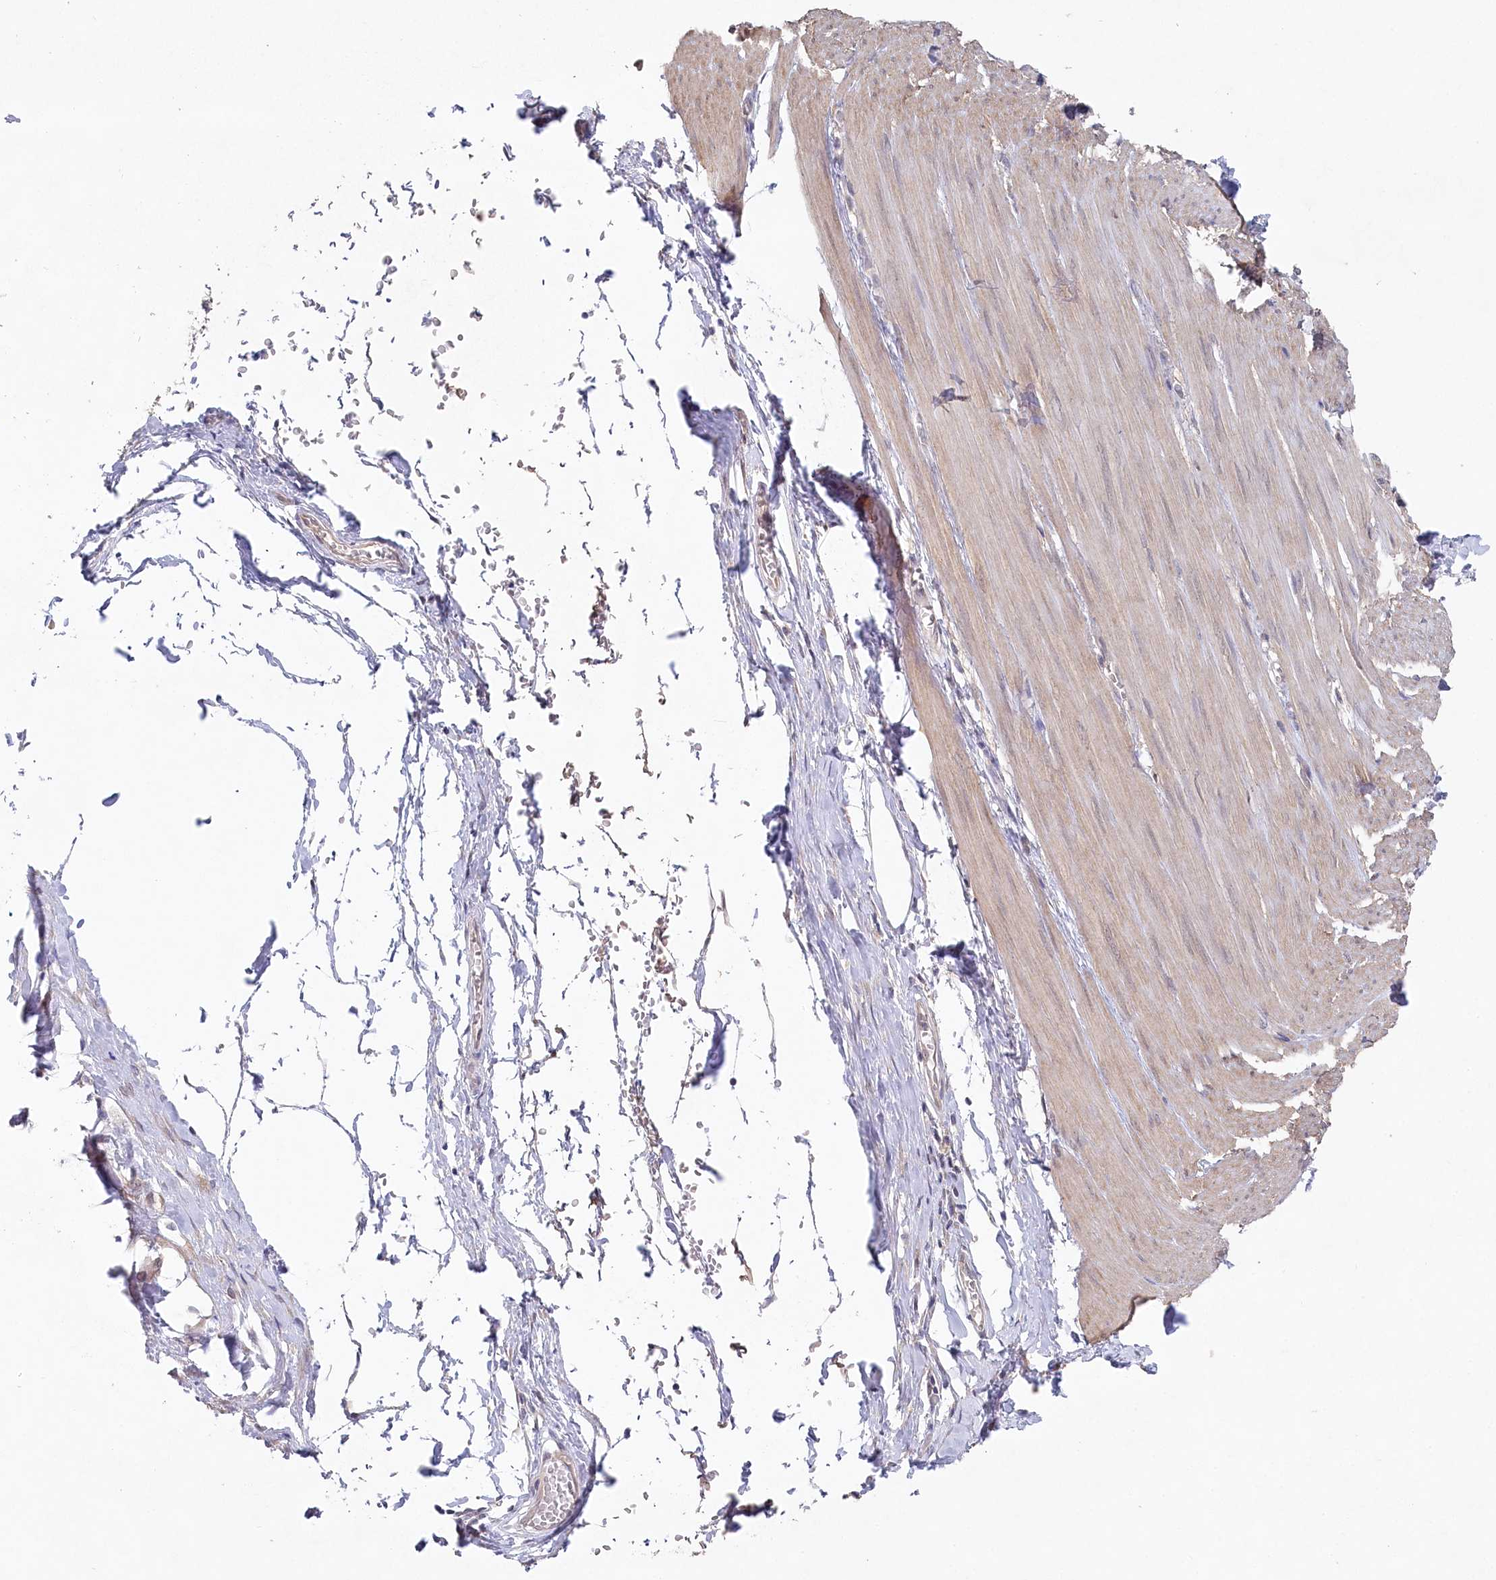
{"staining": {"intensity": "weak", "quantity": ">75%", "location": "cytoplasmic/membranous"}, "tissue": "smooth muscle", "cell_type": "Smooth muscle cells", "image_type": "normal", "snomed": [{"axis": "morphology", "description": "Normal tissue, NOS"}, {"axis": "morphology", "description": "Adenocarcinoma, NOS"}, {"axis": "topography", "description": "Colon"}, {"axis": "topography", "description": "Peripheral nerve tissue"}], "caption": "Protein expression by immunohistochemistry (IHC) exhibits weak cytoplasmic/membranous staining in approximately >75% of smooth muscle cells in unremarkable smooth muscle.", "gene": "AAMDC", "patient": {"sex": "male", "age": 14}}